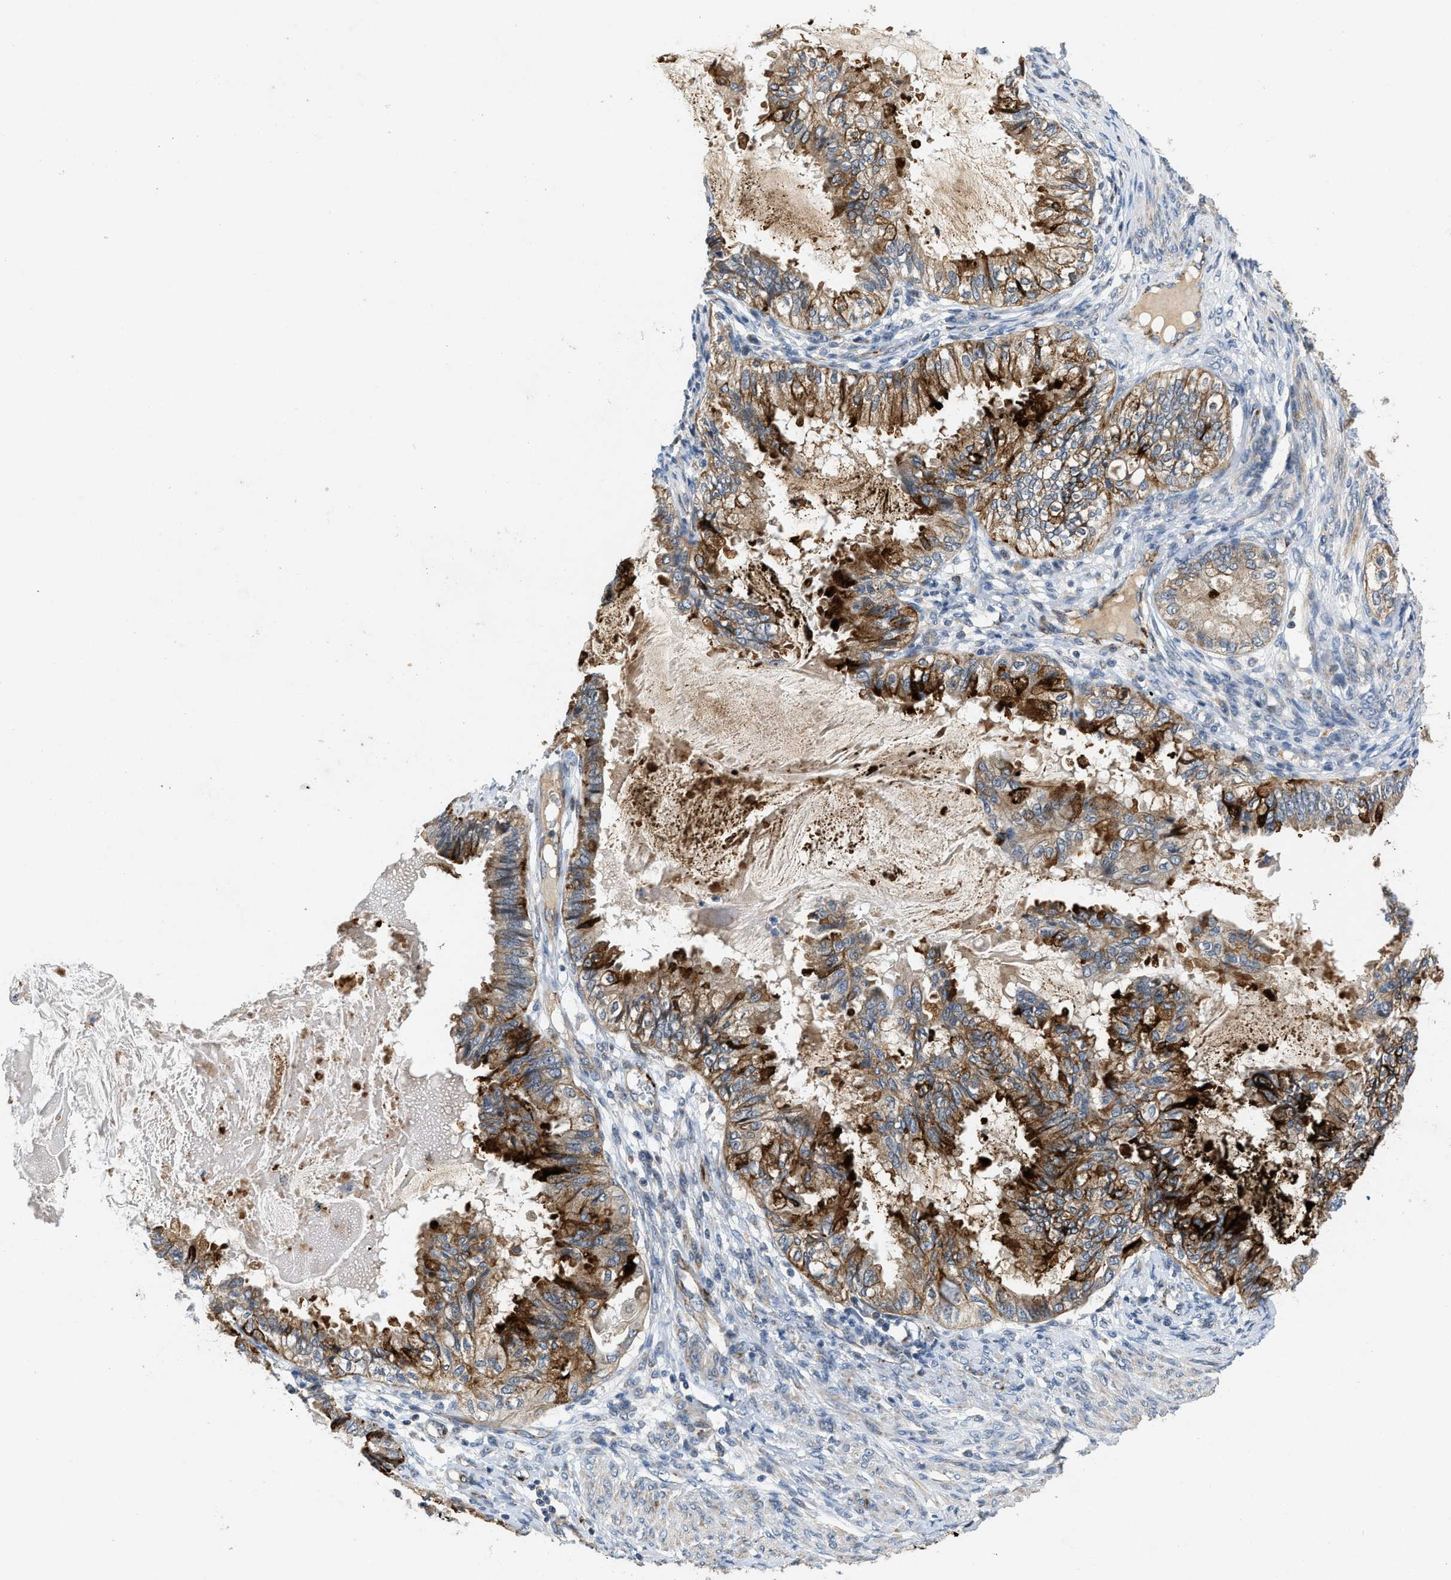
{"staining": {"intensity": "moderate", "quantity": ">75%", "location": "cytoplasmic/membranous"}, "tissue": "cervical cancer", "cell_type": "Tumor cells", "image_type": "cancer", "snomed": [{"axis": "morphology", "description": "Normal tissue, NOS"}, {"axis": "morphology", "description": "Adenocarcinoma, NOS"}, {"axis": "topography", "description": "Cervix"}, {"axis": "topography", "description": "Endometrium"}], "caption": "A brown stain labels moderate cytoplasmic/membranous staining of a protein in adenocarcinoma (cervical) tumor cells.", "gene": "ZNF599", "patient": {"sex": "female", "age": 86}}